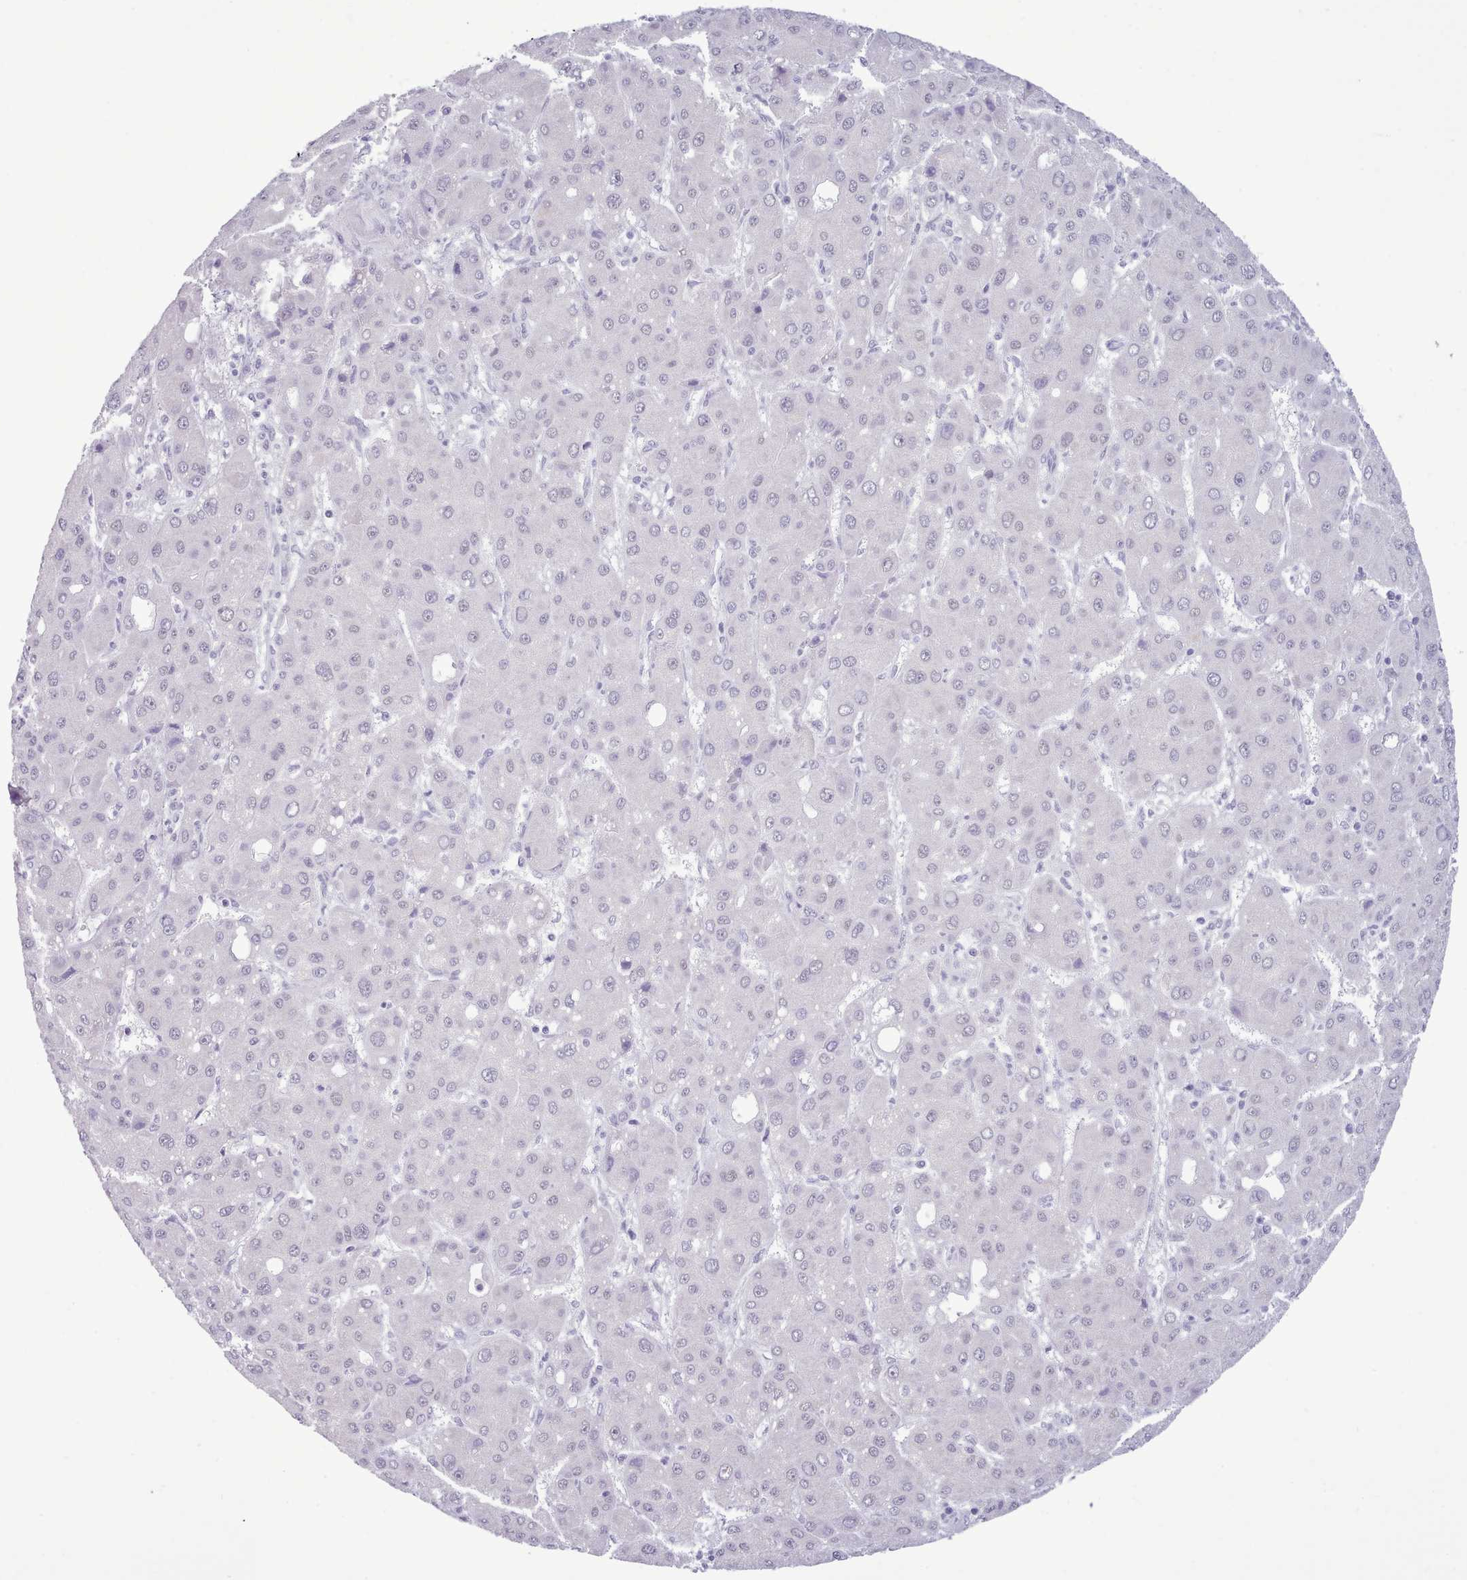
{"staining": {"intensity": "negative", "quantity": "none", "location": "none"}, "tissue": "liver cancer", "cell_type": "Tumor cells", "image_type": "cancer", "snomed": [{"axis": "morphology", "description": "Carcinoma, Hepatocellular, NOS"}, {"axis": "topography", "description": "Liver"}], "caption": "This histopathology image is of liver cancer stained with immunohistochemistry to label a protein in brown with the nuclei are counter-stained blue. There is no positivity in tumor cells. (DAB (3,3'-diaminobenzidine) immunohistochemistry, high magnification).", "gene": "FBXO48", "patient": {"sex": "male", "age": 55}}